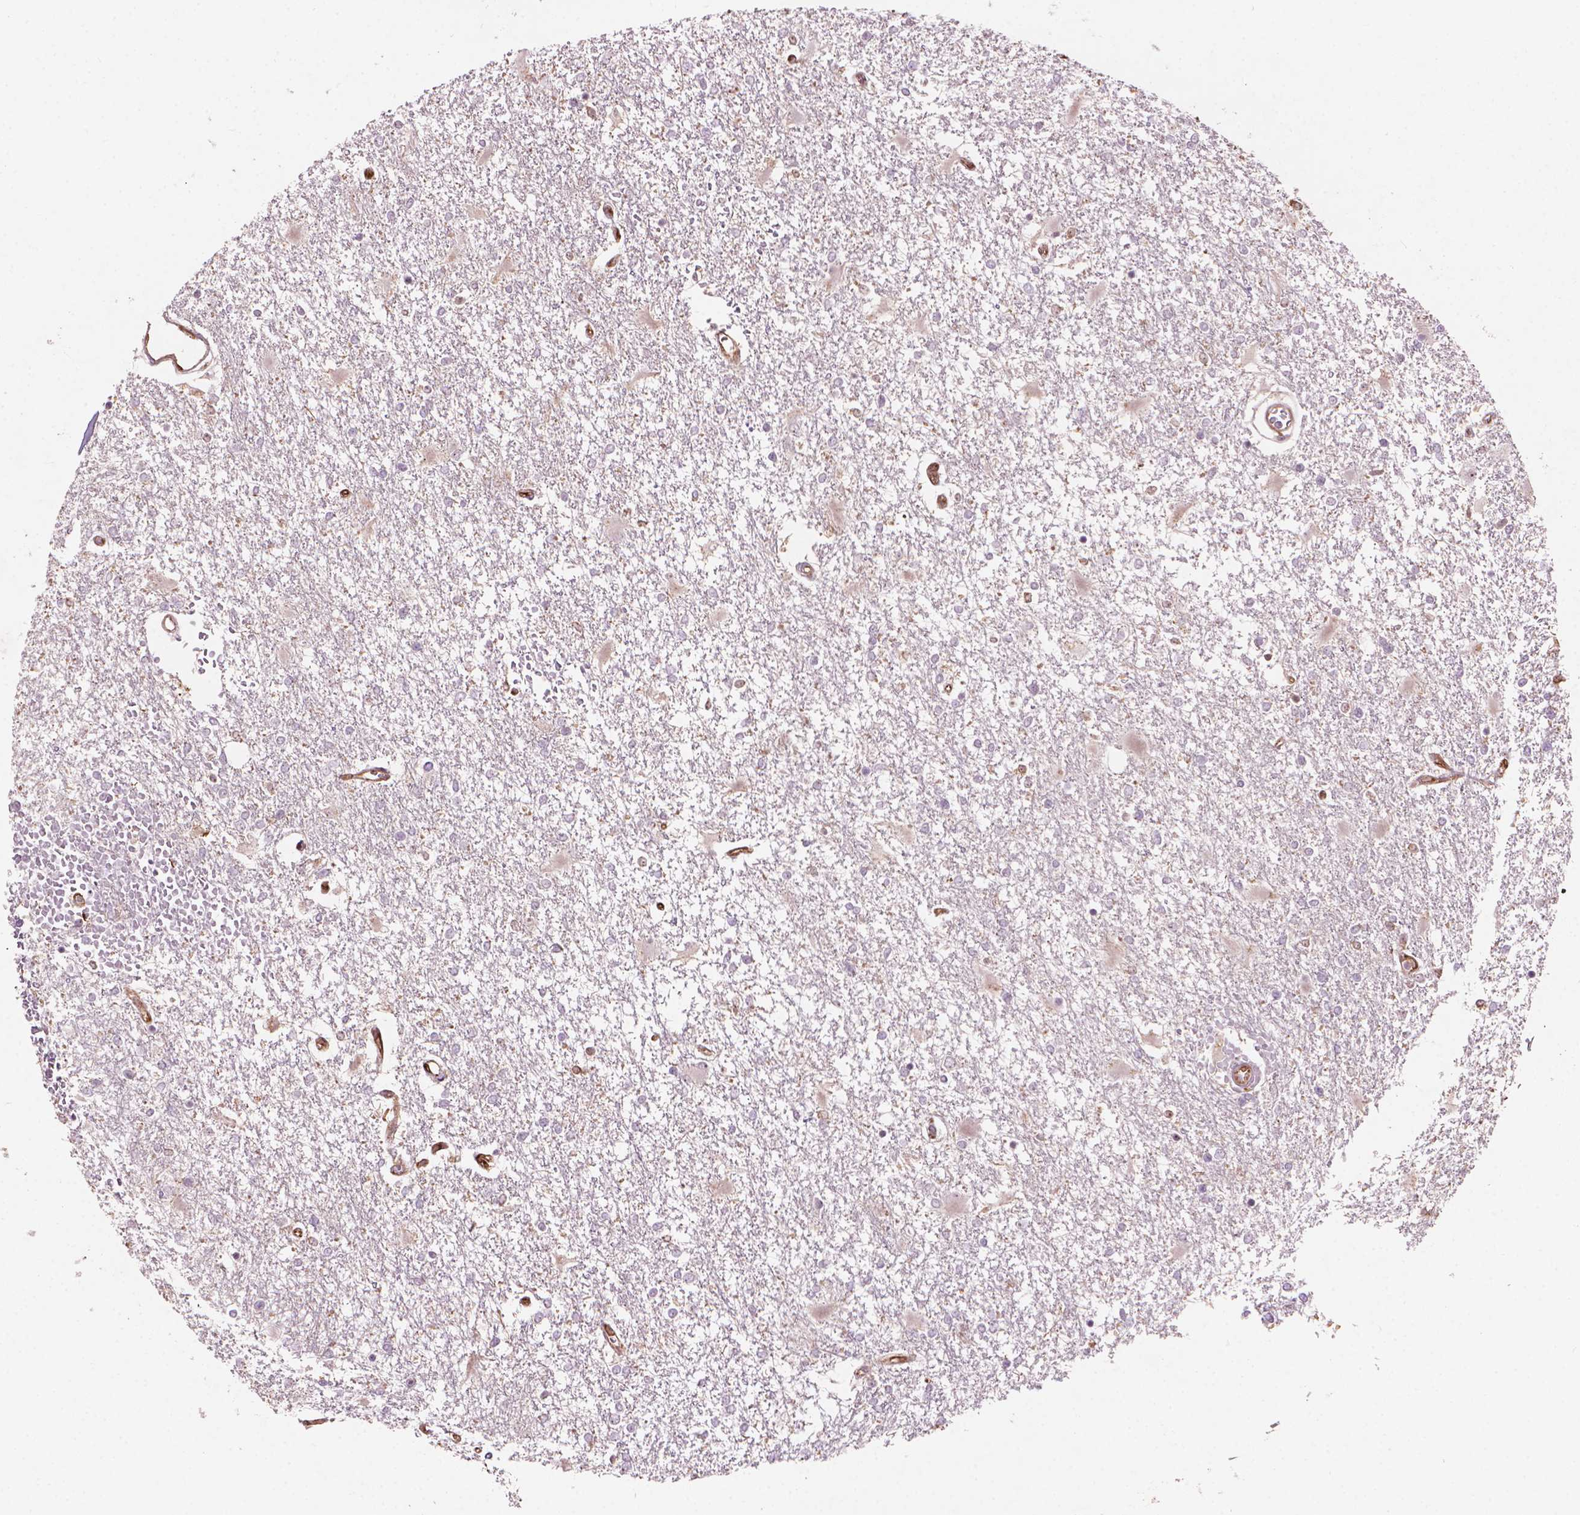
{"staining": {"intensity": "negative", "quantity": "none", "location": "none"}, "tissue": "glioma", "cell_type": "Tumor cells", "image_type": "cancer", "snomed": [{"axis": "morphology", "description": "Glioma, malignant, High grade"}, {"axis": "topography", "description": "Cerebral cortex"}], "caption": "High magnification brightfield microscopy of malignant glioma (high-grade) stained with DAB (3,3'-diaminobenzidine) (brown) and counterstained with hematoxylin (blue): tumor cells show no significant expression. (Brightfield microscopy of DAB (3,3'-diaminobenzidine) immunohistochemistry at high magnification).", "gene": "SMC2", "patient": {"sex": "male", "age": 79}}